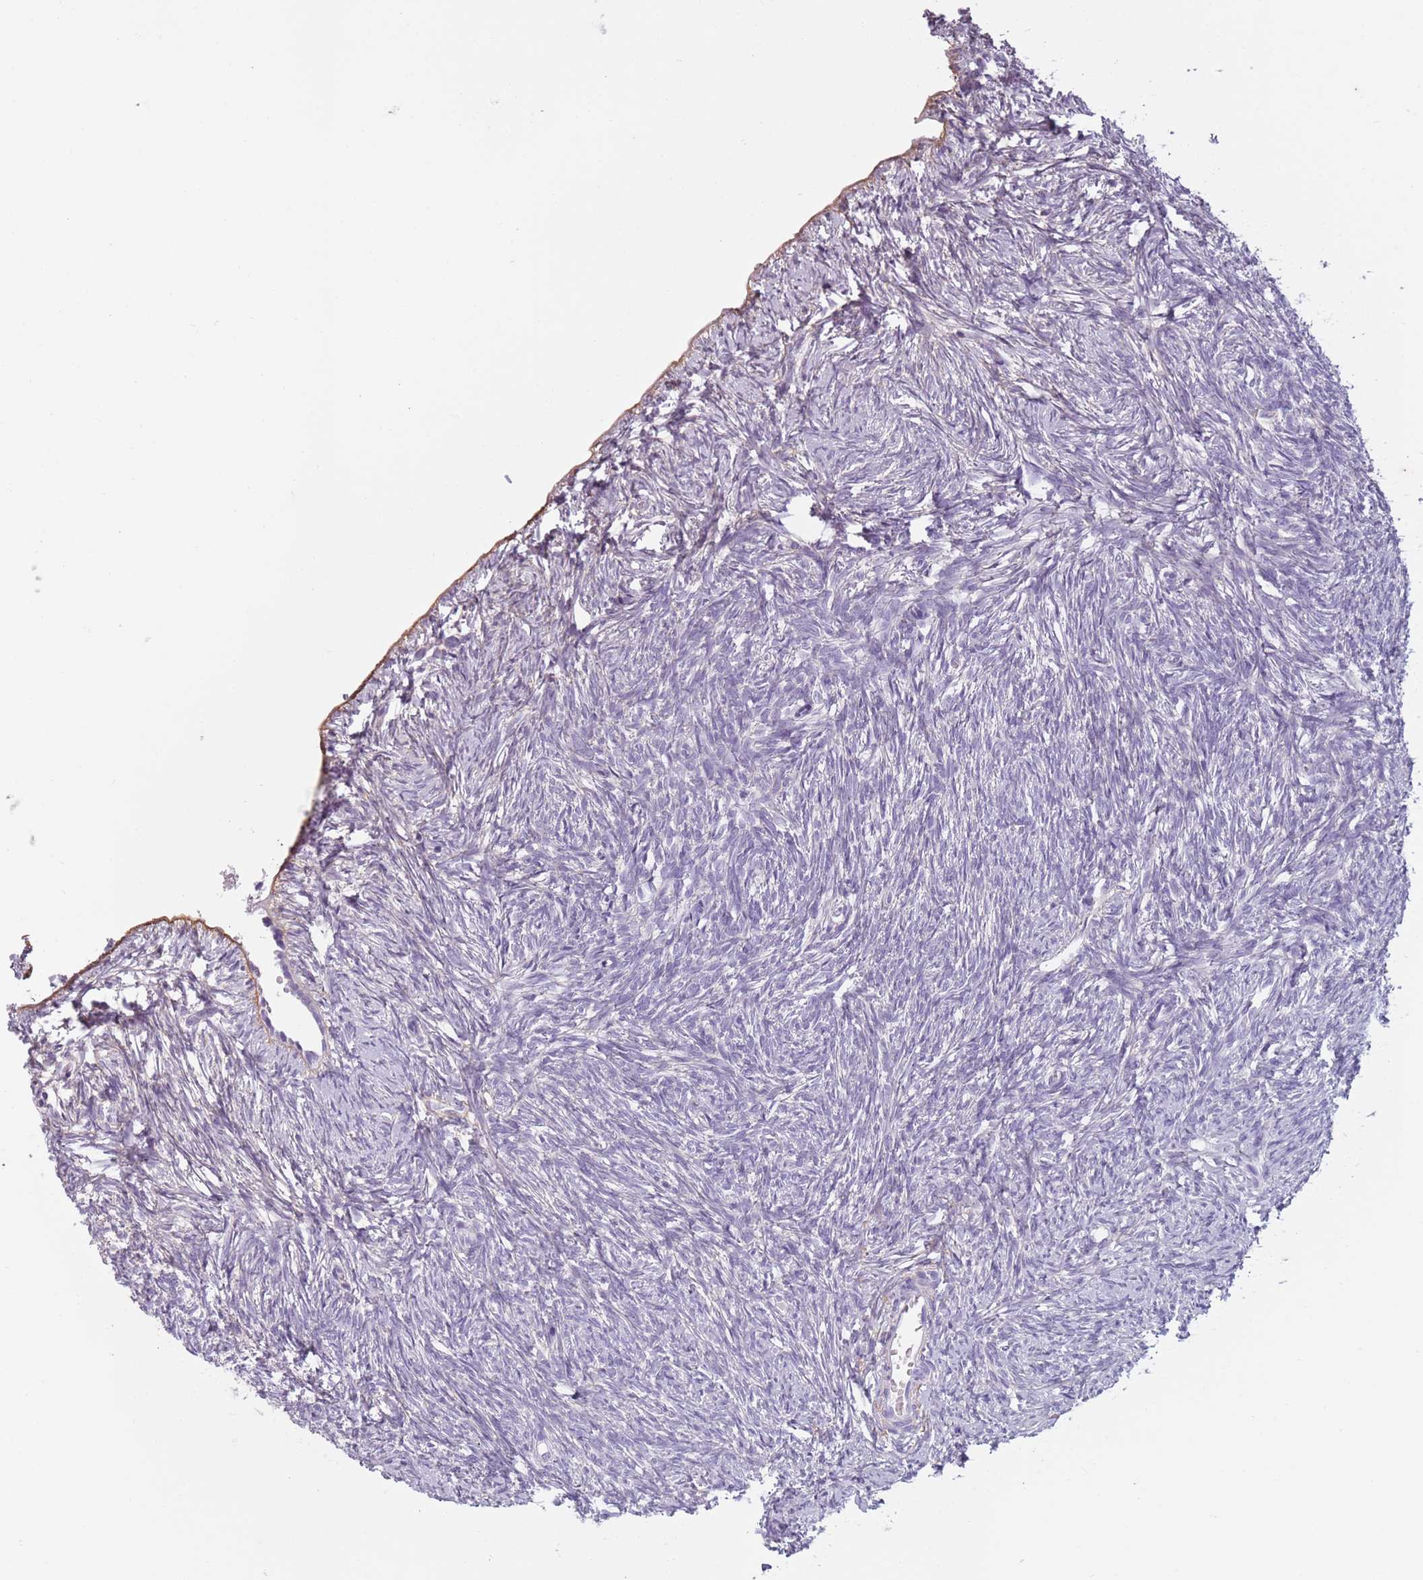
{"staining": {"intensity": "negative", "quantity": "none", "location": "none"}, "tissue": "ovary", "cell_type": "Follicle cells", "image_type": "normal", "snomed": [{"axis": "morphology", "description": "Normal tissue, NOS"}, {"axis": "topography", "description": "Ovary"}], "caption": "Immunohistochemistry (IHC) histopathology image of unremarkable ovary: human ovary stained with DAB demonstrates no significant protein positivity in follicle cells.", "gene": "MEGF8", "patient": {"sex": "female", "age": 51}}